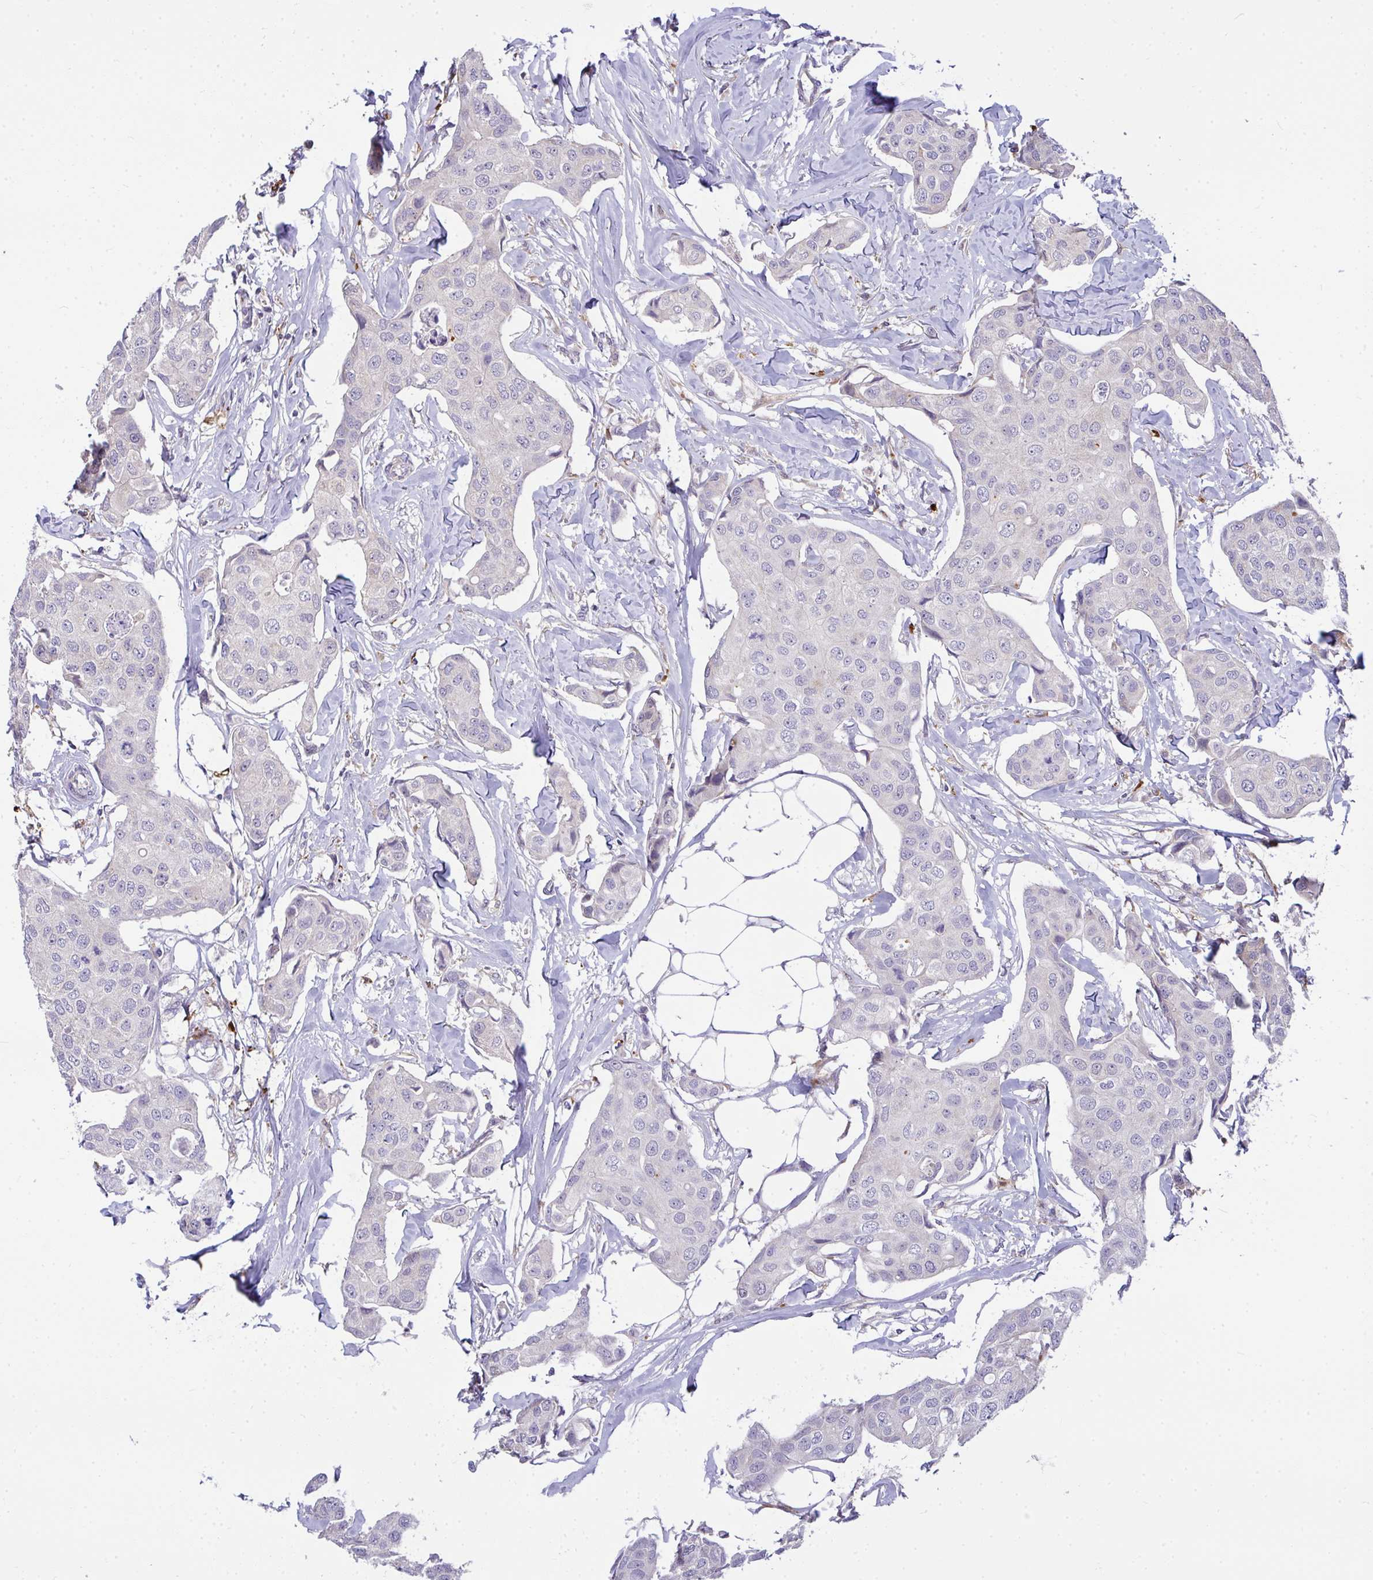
{"staining": {"intensity": "negative", "quantity": "none", "location": "none"}, "tissue": "breast cancer", "cell_type": "Tumor cells", "image_type": "cancer", "snomed": [{"axis": "morphology", "description": "Duct carcinoma"}, {"axis": "topography", "description": "Breast"}, {"axis": "topography", "description": "Lymph node"}], "caption": "Protein analysis of breast cancer (infiltrating ductal carcinoma) shows no significant staining in tumor cells.", "gene": "SRRM4", "patient": {"sex": "female", "age": 80}}